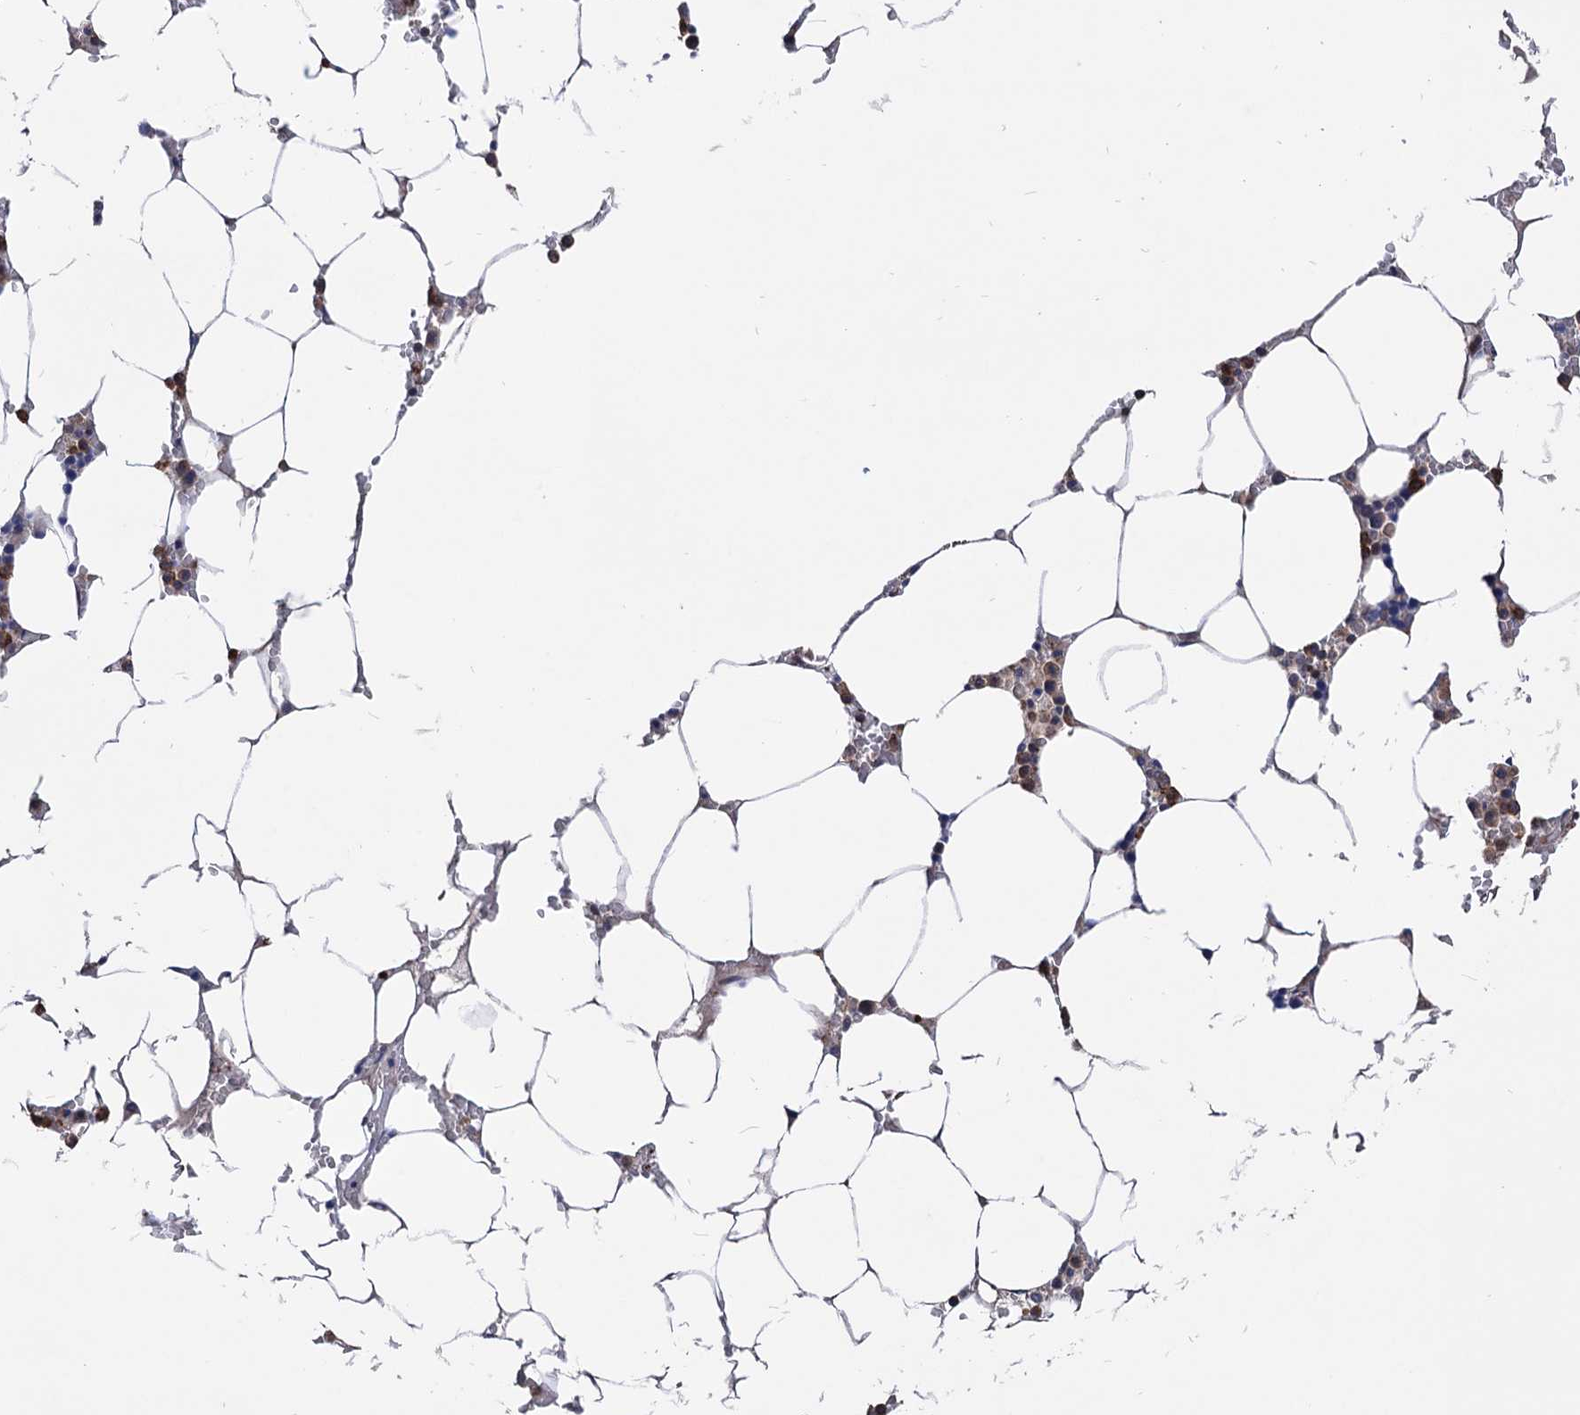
{"staining": {"intensity": "moderate", "quantity": "25%-75%", "location": "cytoplasmic/membranous"}, "tissue": "bone marrow", "cell_type": "Hematopoietic cells", "image_type": "normal", "snomed": [{"axis": "morphology", "description": "Normal tissue, NOS"}, {"axis": "topography", "description": "Bone marrow"}], "caption": "Brown immunohistochemical staining in normal human bone marrow exhibits moderate cytoplasmic/membranous positivity in approximately 25%-75% of hematopoietic cells. The staining is performed using DAB brown chromogen to label protein expression. The nuclei are counter-stained blue using hematoxylin.", "gene": "ESD", "patient": {"sex": "male", "age": 70}}